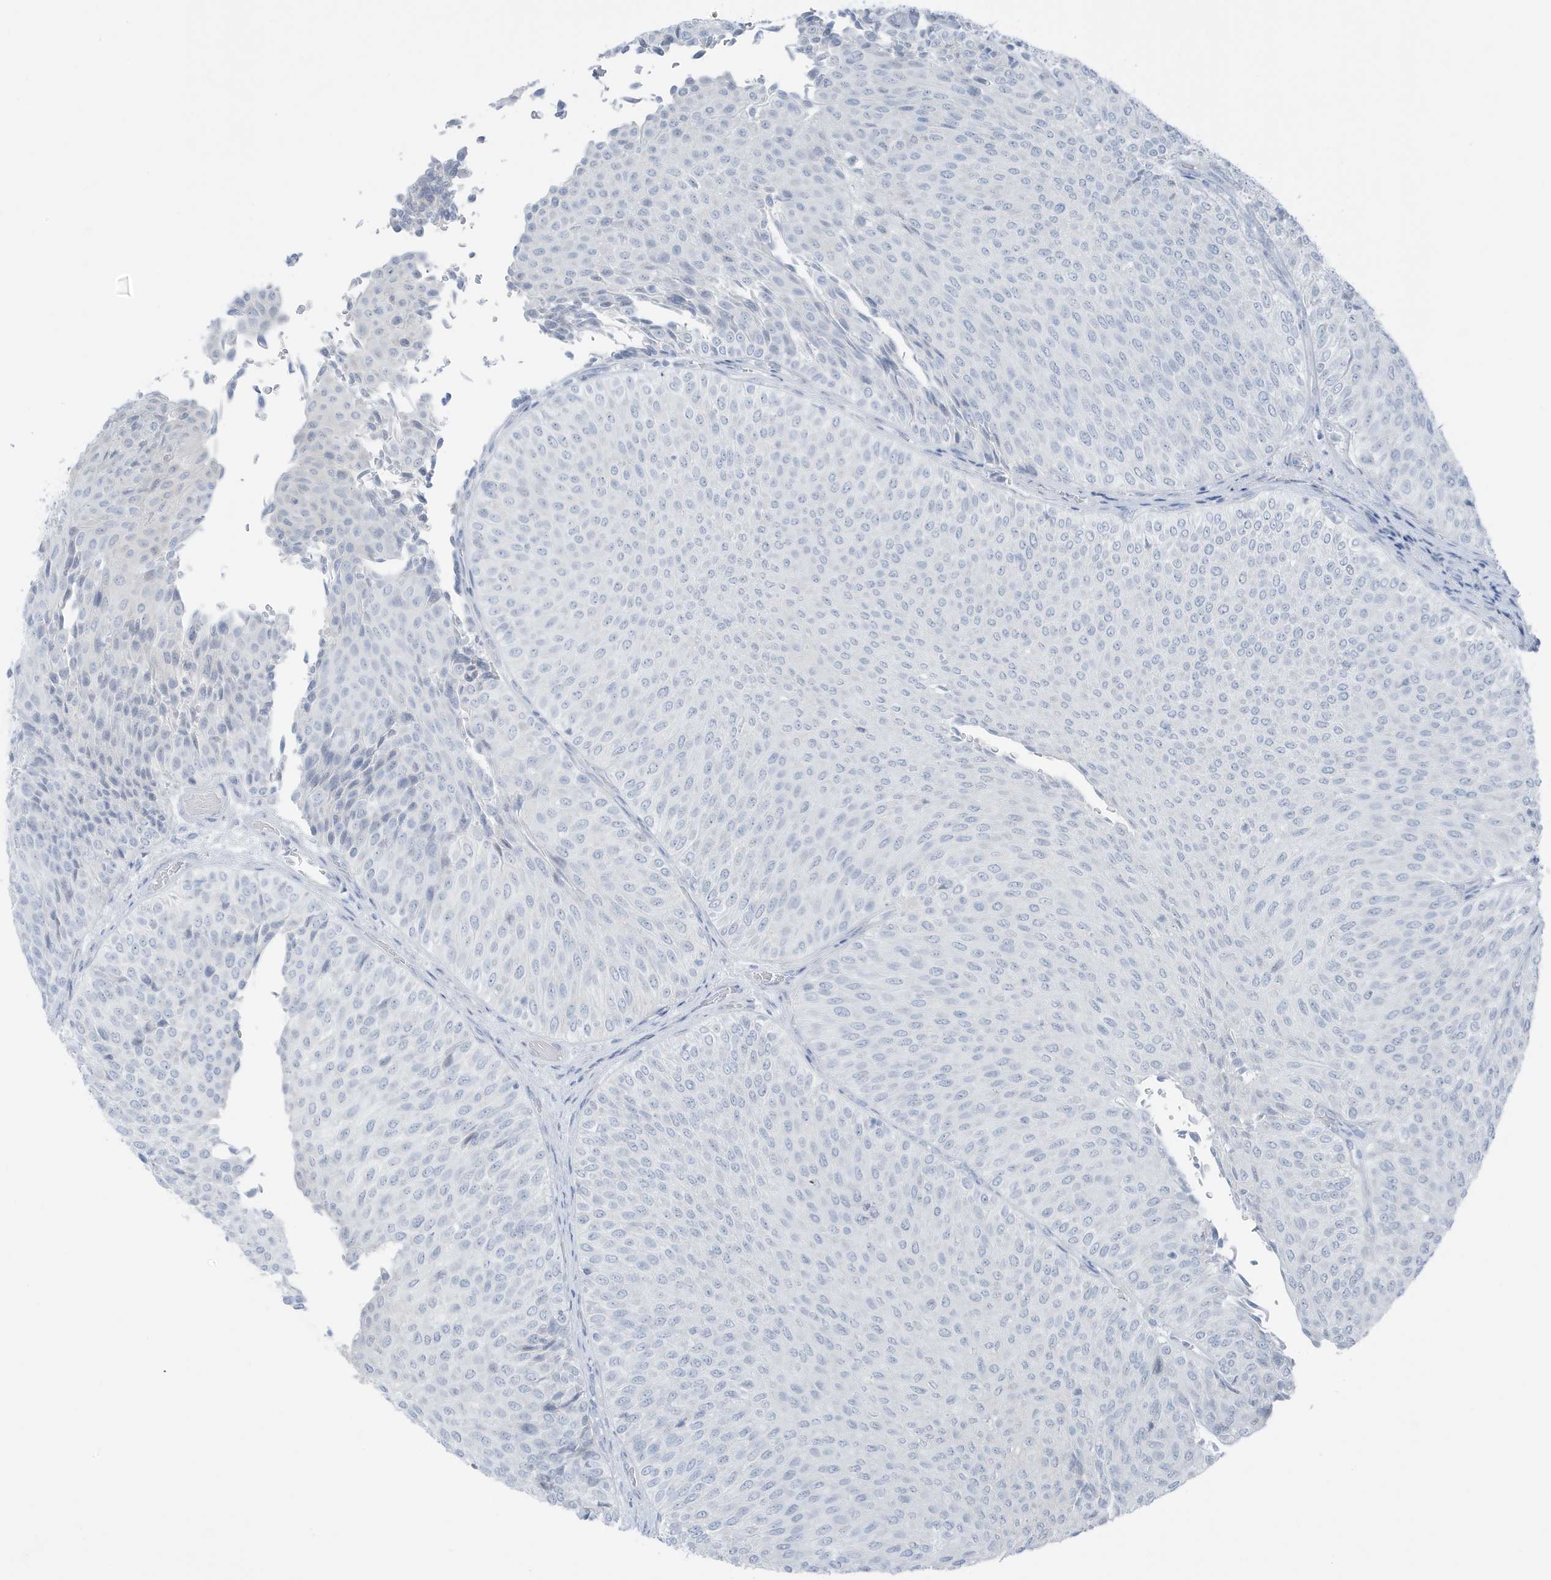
{"staining": {"intensity": "negative", "quantity": "none", "location": "none"}, "tissue": "urothelial cancer", "cell_type": "Tumor cells", "image_type": "cancer", "snomed": [{"axis": "morphology", "description": "Urothelial carcinoma, Low grade"}, {"axis": "topography", "description": "Urinary bladder"}], "caption": "Human urothelial cancer stained for a protein using IHC demonstrates no staining in tumor cells.", "gene": "ZFP64", "patient": {"sex": "male", "age": 78}}